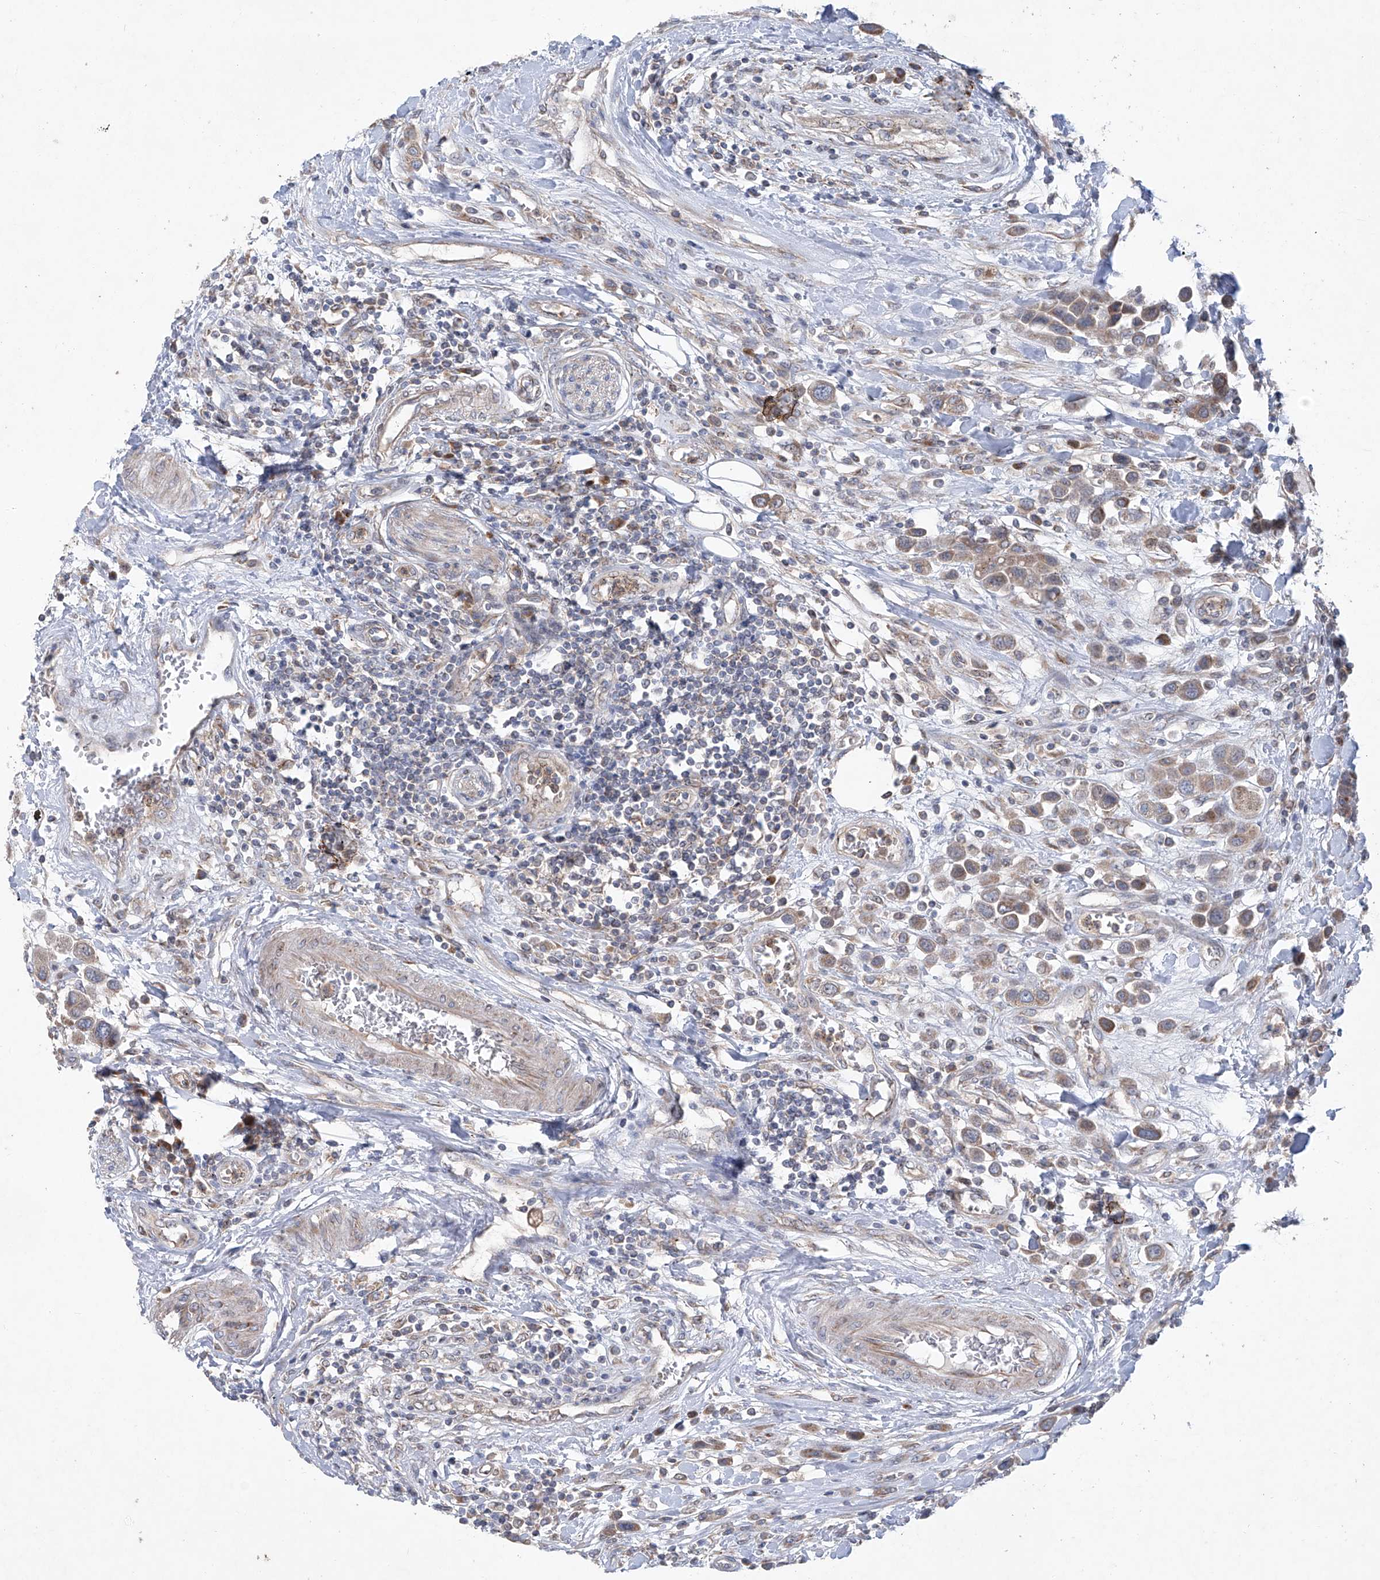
{"staining": {"intensity": "weak", "quantity": ">75%", "location": "cytoplasmic/membranous"}, "tissue": "urothelial cancer", "cell_type": "Tumor cells", "image_type": "cancer", "snomed": [{"axis": "morphology", "description": "Urothelial carcinoma, High grade"}, {"axis": "topography", "description": "Urinary bladder"}], "caption": "A high-resolution image shows immunohistochemistry staining of urothelial cancer, which displays weak cytoplasmic/membranous positivity in about >75% of tumor cells.", "gene": "KLC4", "patient": {"sex": "male", "age": 50}}